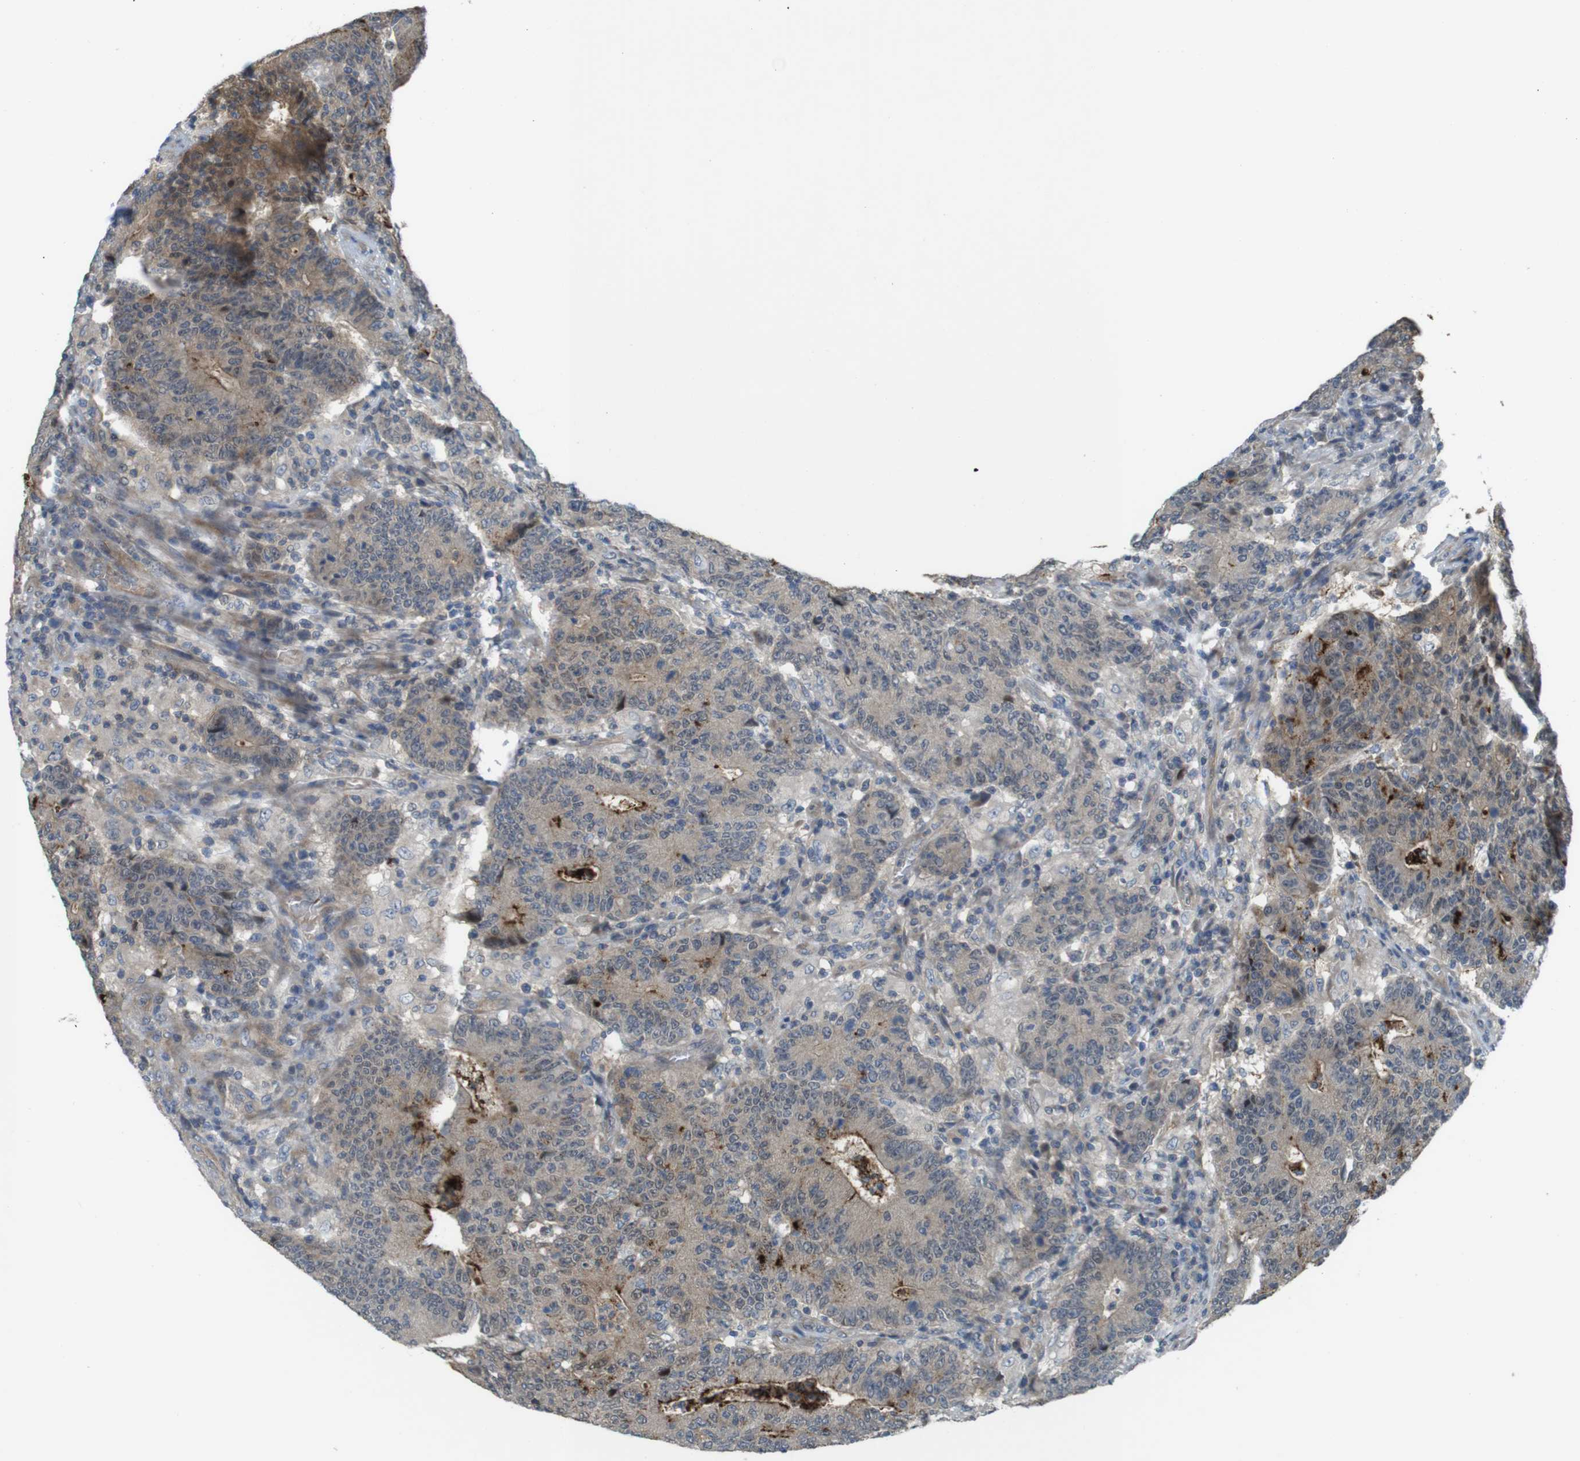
{"staining": {"intensity": "strong", "quantity": "<25%", "location": "cytoplasmic/membranous"}, "tissue": "colorectal cancer", "cell_type": "Tumor cells", "image_type": "cancer", "snomed": [{"axis": "morphology", "description": "Normal tissue, NOS"}, {"axis": "morphology", "description": "Adenocarcinoma, NOS"}, {"axis": "topography", "description": "Colon"}], "caption": "Colorectal adenocarcinoma was stained to show a protein in brown. There is medium levels of strong cytoplasmic/membranous positivity in about <25% of tumor cells.", "gene": "ABHD15", "patient": {"sex": "female", "age": 75}}